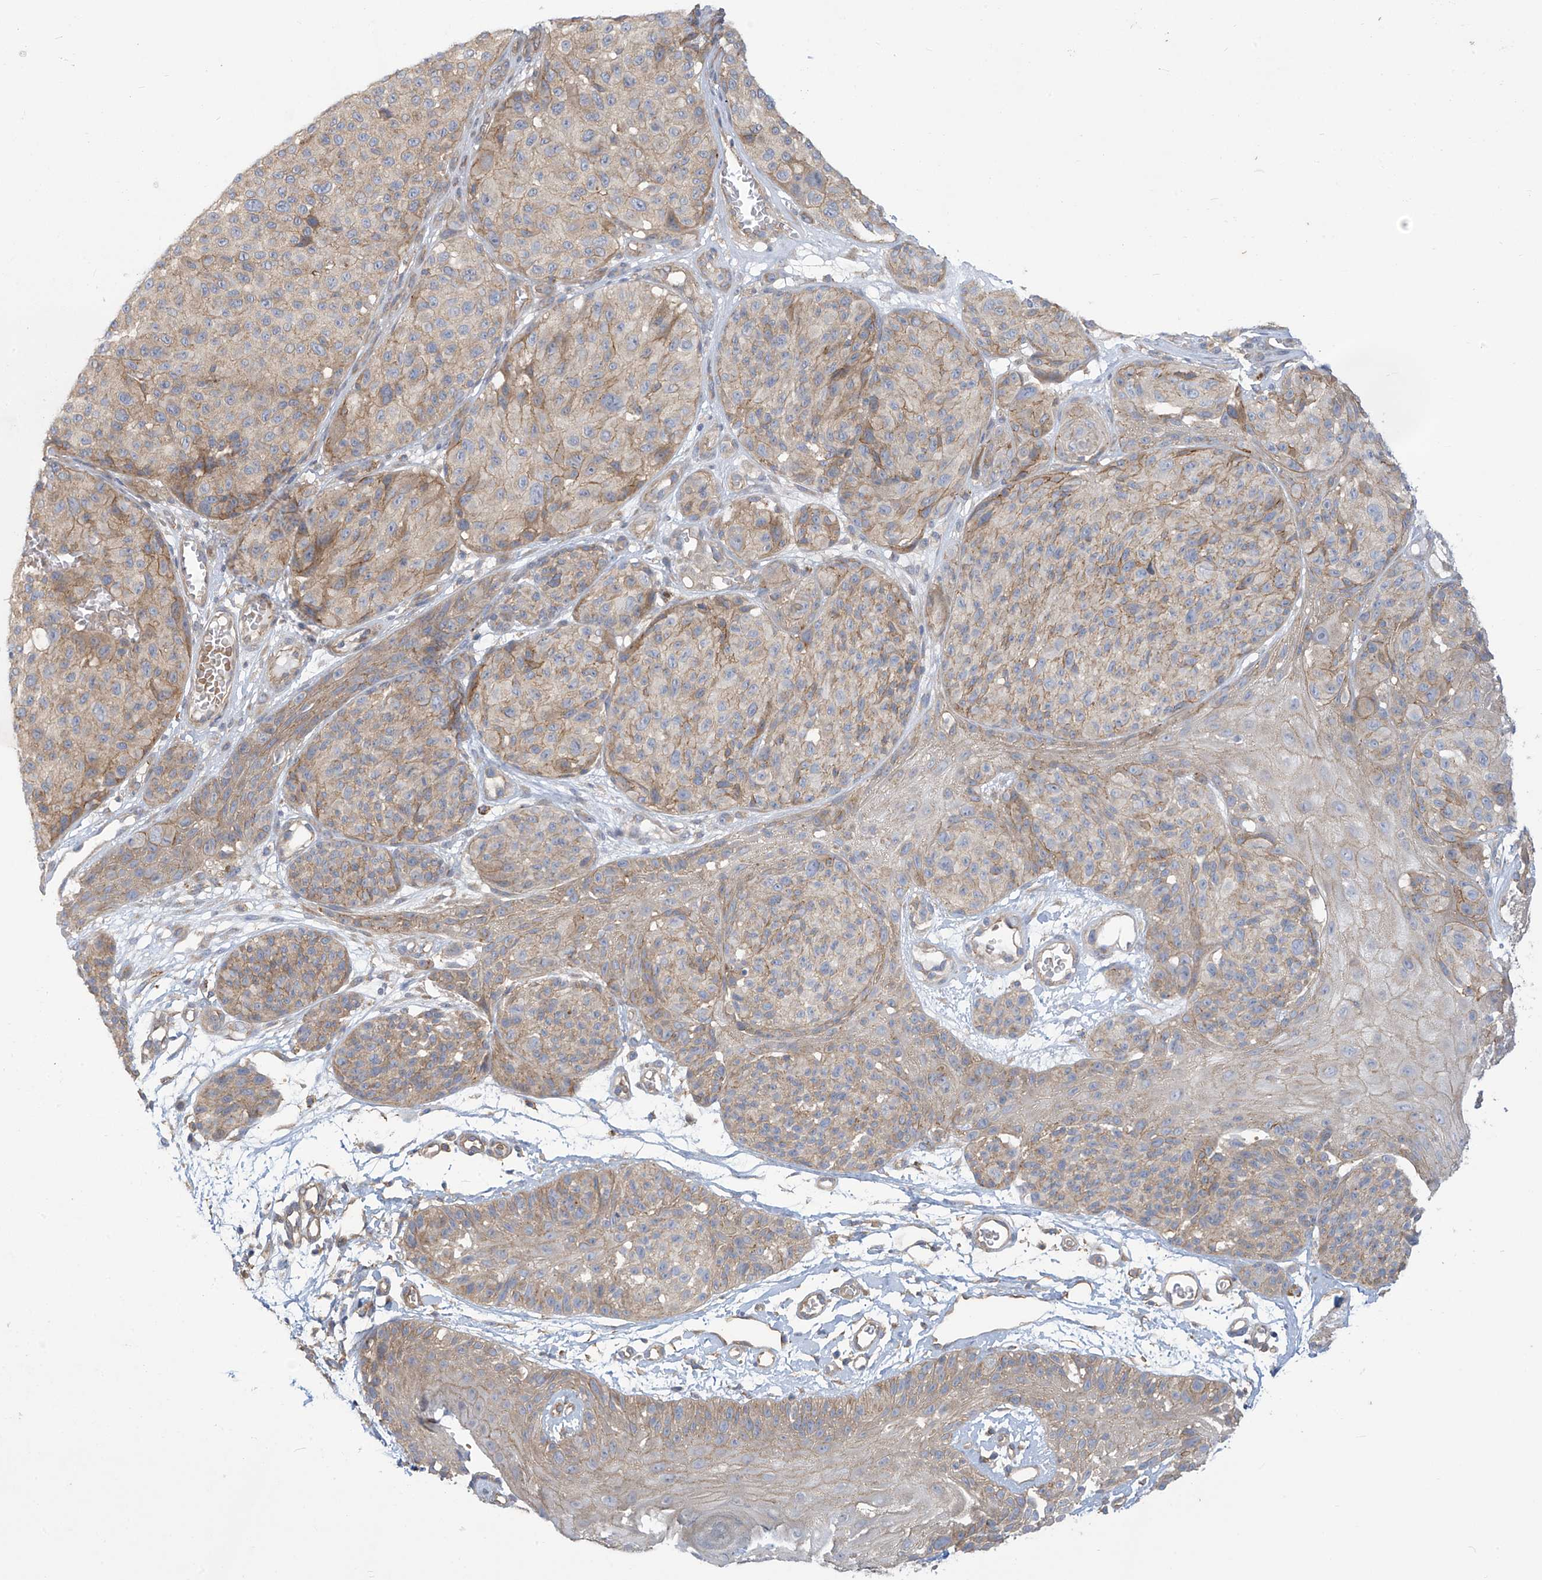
{"staining": {"intensity": "weak", "quantity": "25%-75%", "location": "cytoplasmic/membranous"}, "tissue": "melanoma", "cell_type": "Tumor cells", "image_type": "cancer", "snomed": [{"axis": "morphology", "description": "Malignant melanoma, NOS"}, {"axis": "topography", "description": "Skin"}], "caption": "Immunohistochemistry (DAB) staining of melanoma exhibits weak cytoplasmic/membranous protein positivity in approximately 25%-75% of tumor cells.", "gene": "ADAT2", "patient": {"sex": "male", "age": 83}}